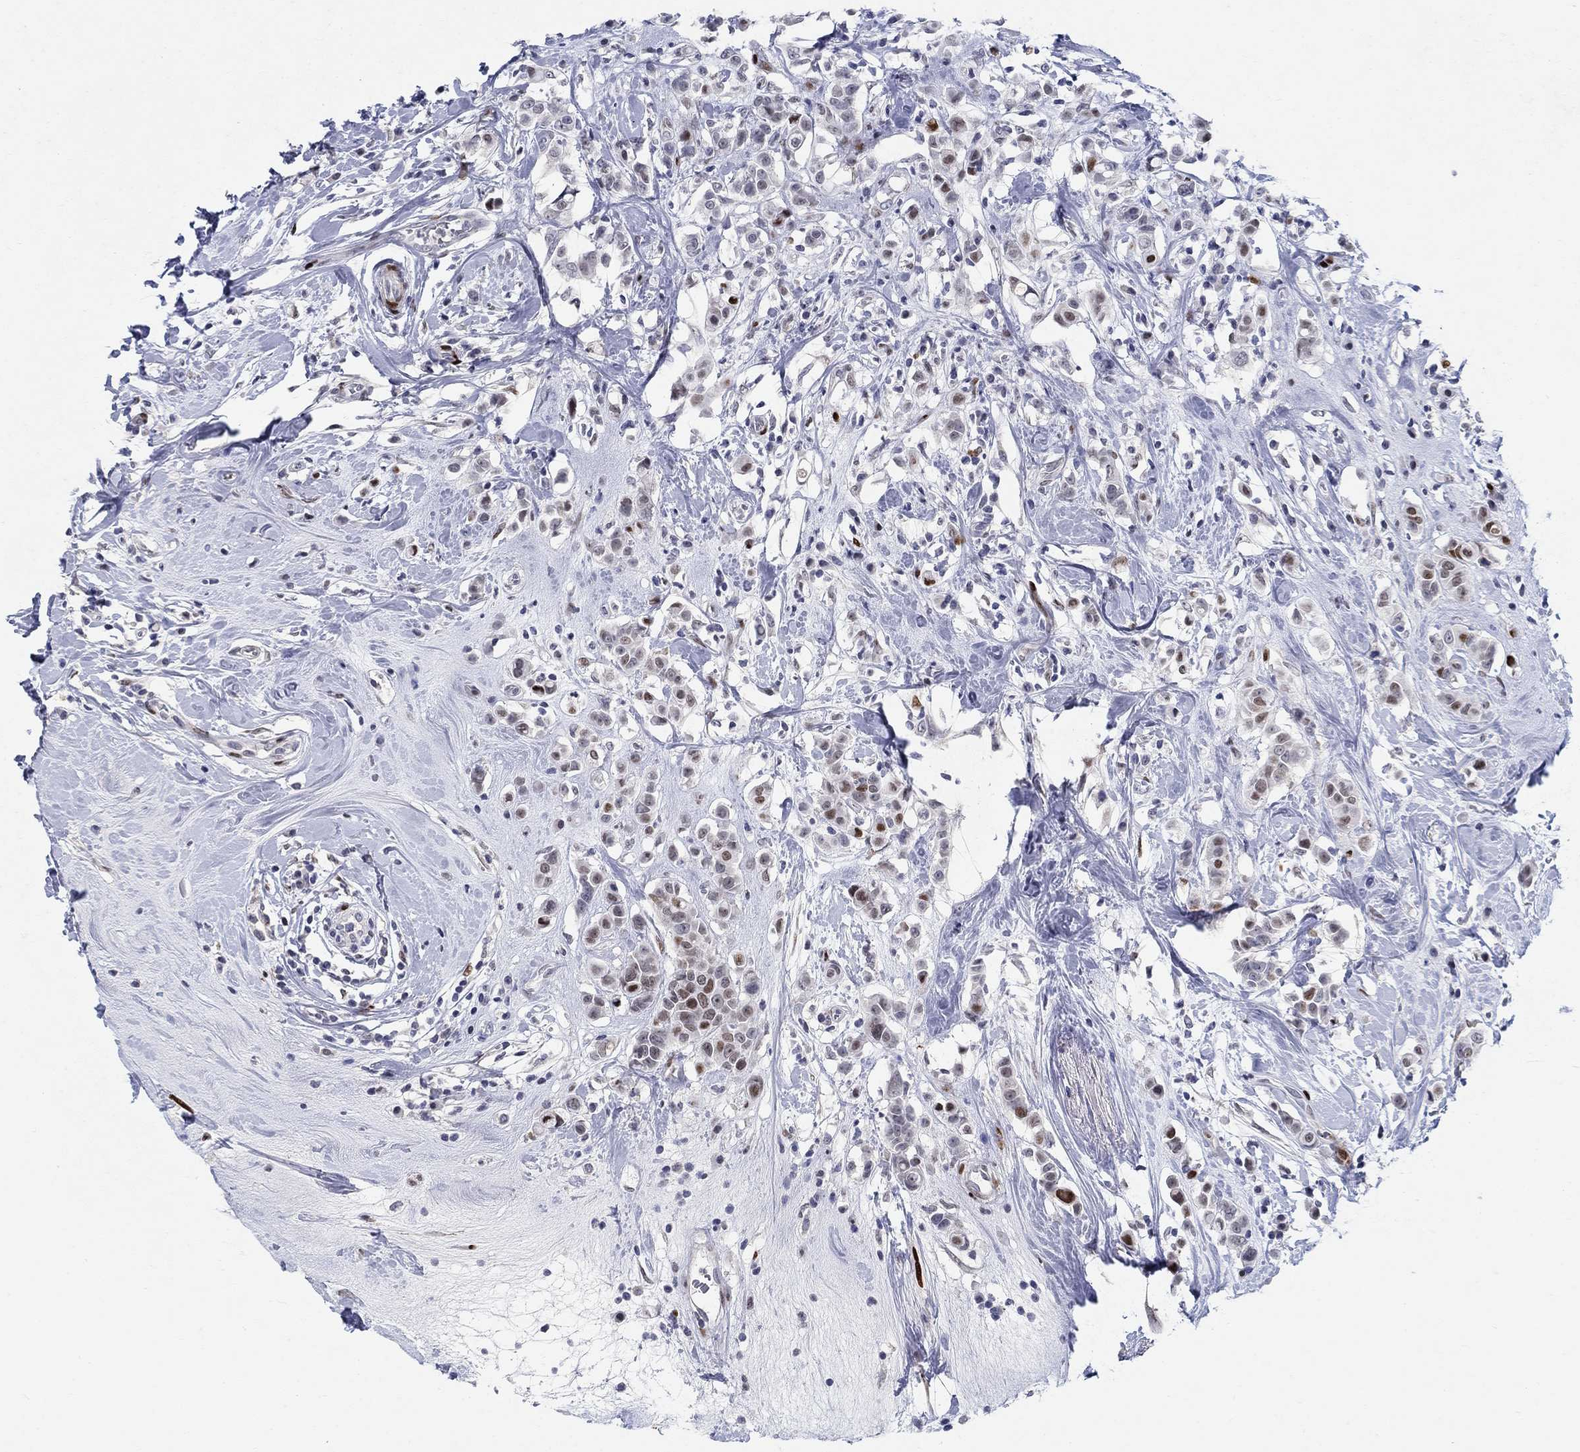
{"staining": {"intensity": "strong", "quantity": "25%-75%", "location": "nuclear"}, "tissue": "breast cancer", "cell_type": "Tumor cells", "image_type": "cancer", "snomed": [{"axis": "morphology", "description": "Duct carcinoma"}, {"axis": "topography", "description": "Breast"}], "caption": "Immunohistochemistry (IHC) (DAB) staining of human breast cancer (invasive ductal carcinoma) shows strong nuclear protein expression in approximately 25%-75% of tumor cells.", "gene": "RAPGEF5", "patient": {"sex": "female", "age": 27}}